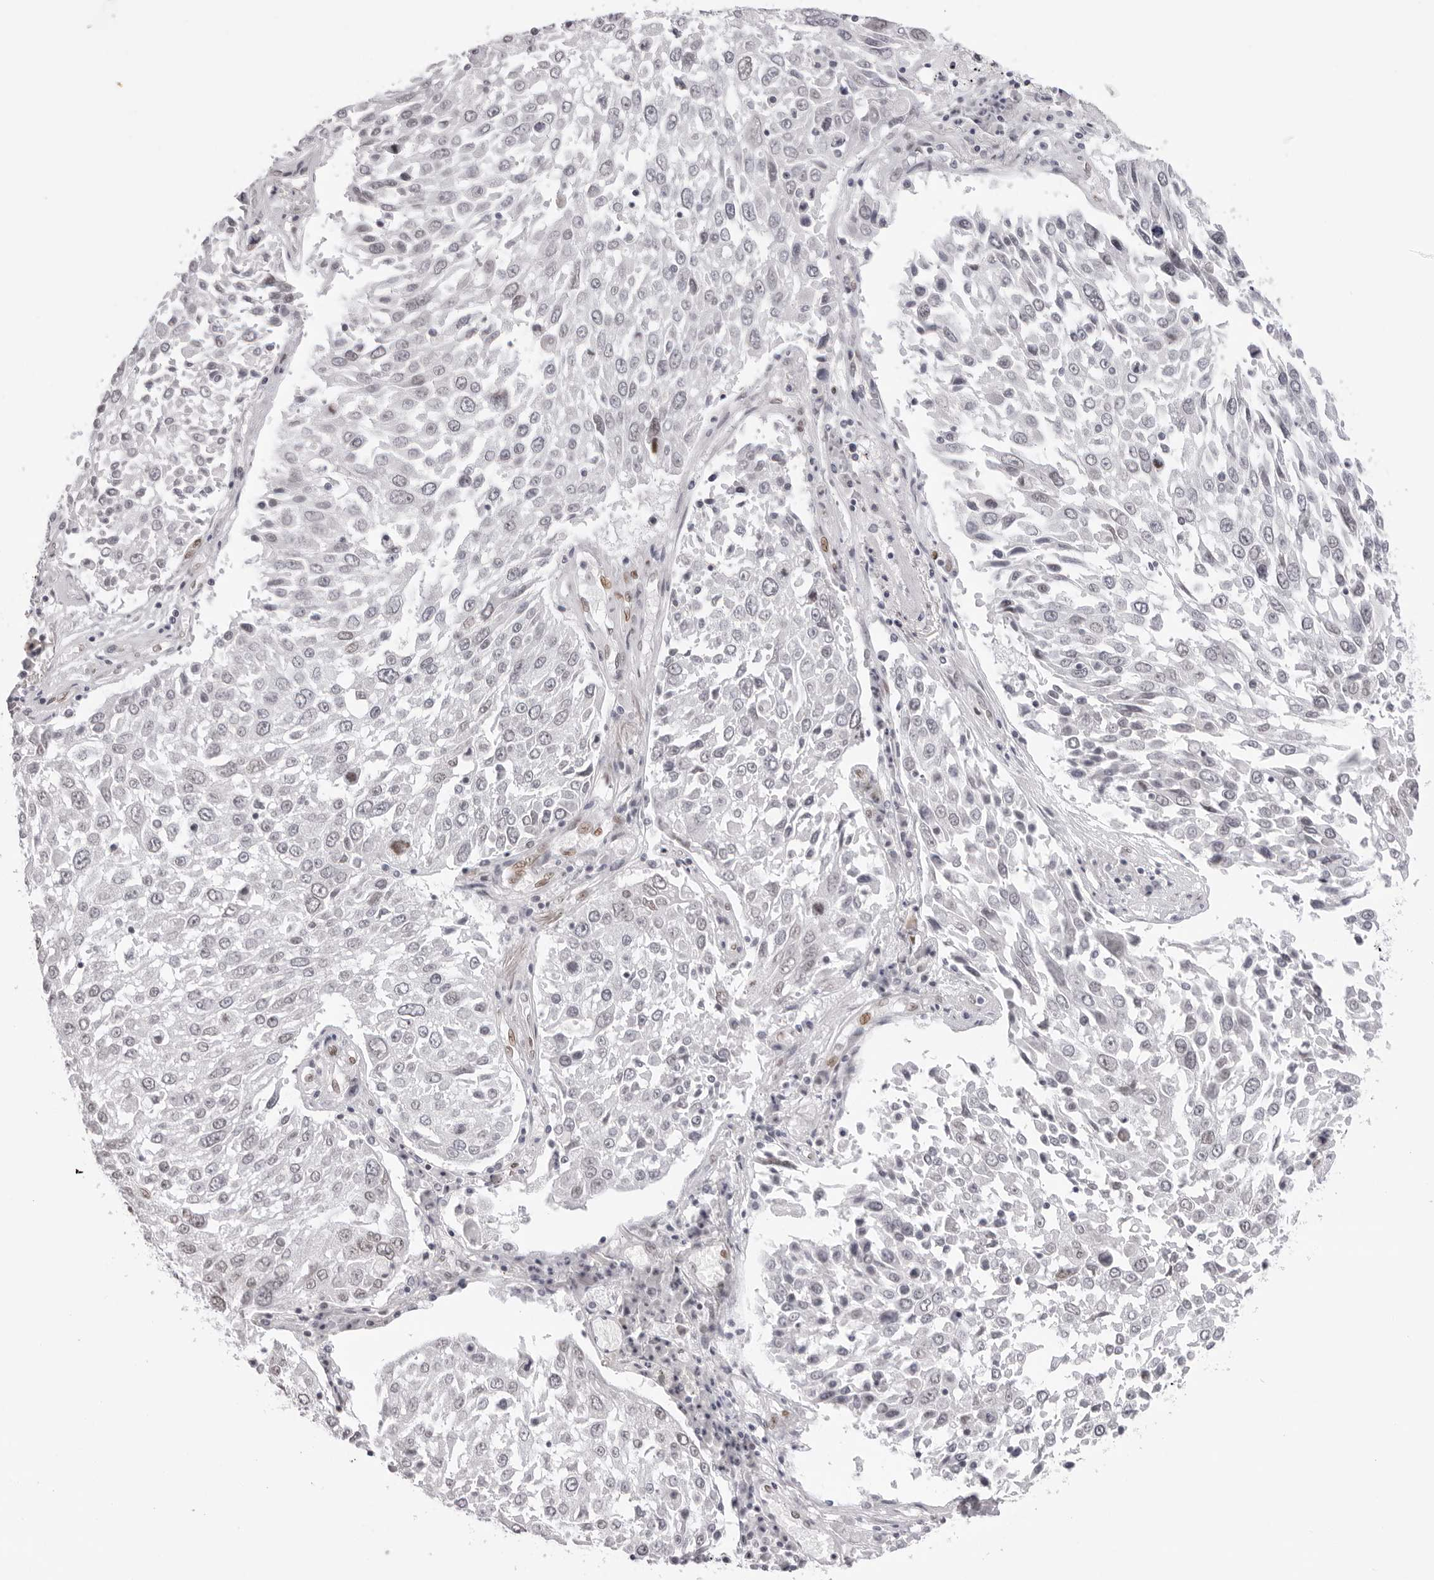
{"staining": {"intensity": "negative", "quantity": "none", "location": "none"}, "tissue": "lung cancer", "cell_type": "Tumor cells", "image_type": "cancer", "snomed": [{"axis": "morphology", "description": "Squamous cell carcinoma, NOS"}, {"axis": "topography", "description": "Lung"}], "caption": "Micrograph shows no protein staining in tumor cells of lung cancer tissue. (Immunohistochemistry, brightfield microscopy, high magnification).", "gene": "MAFK", "patient": {"sex": "male", "age": 65}}